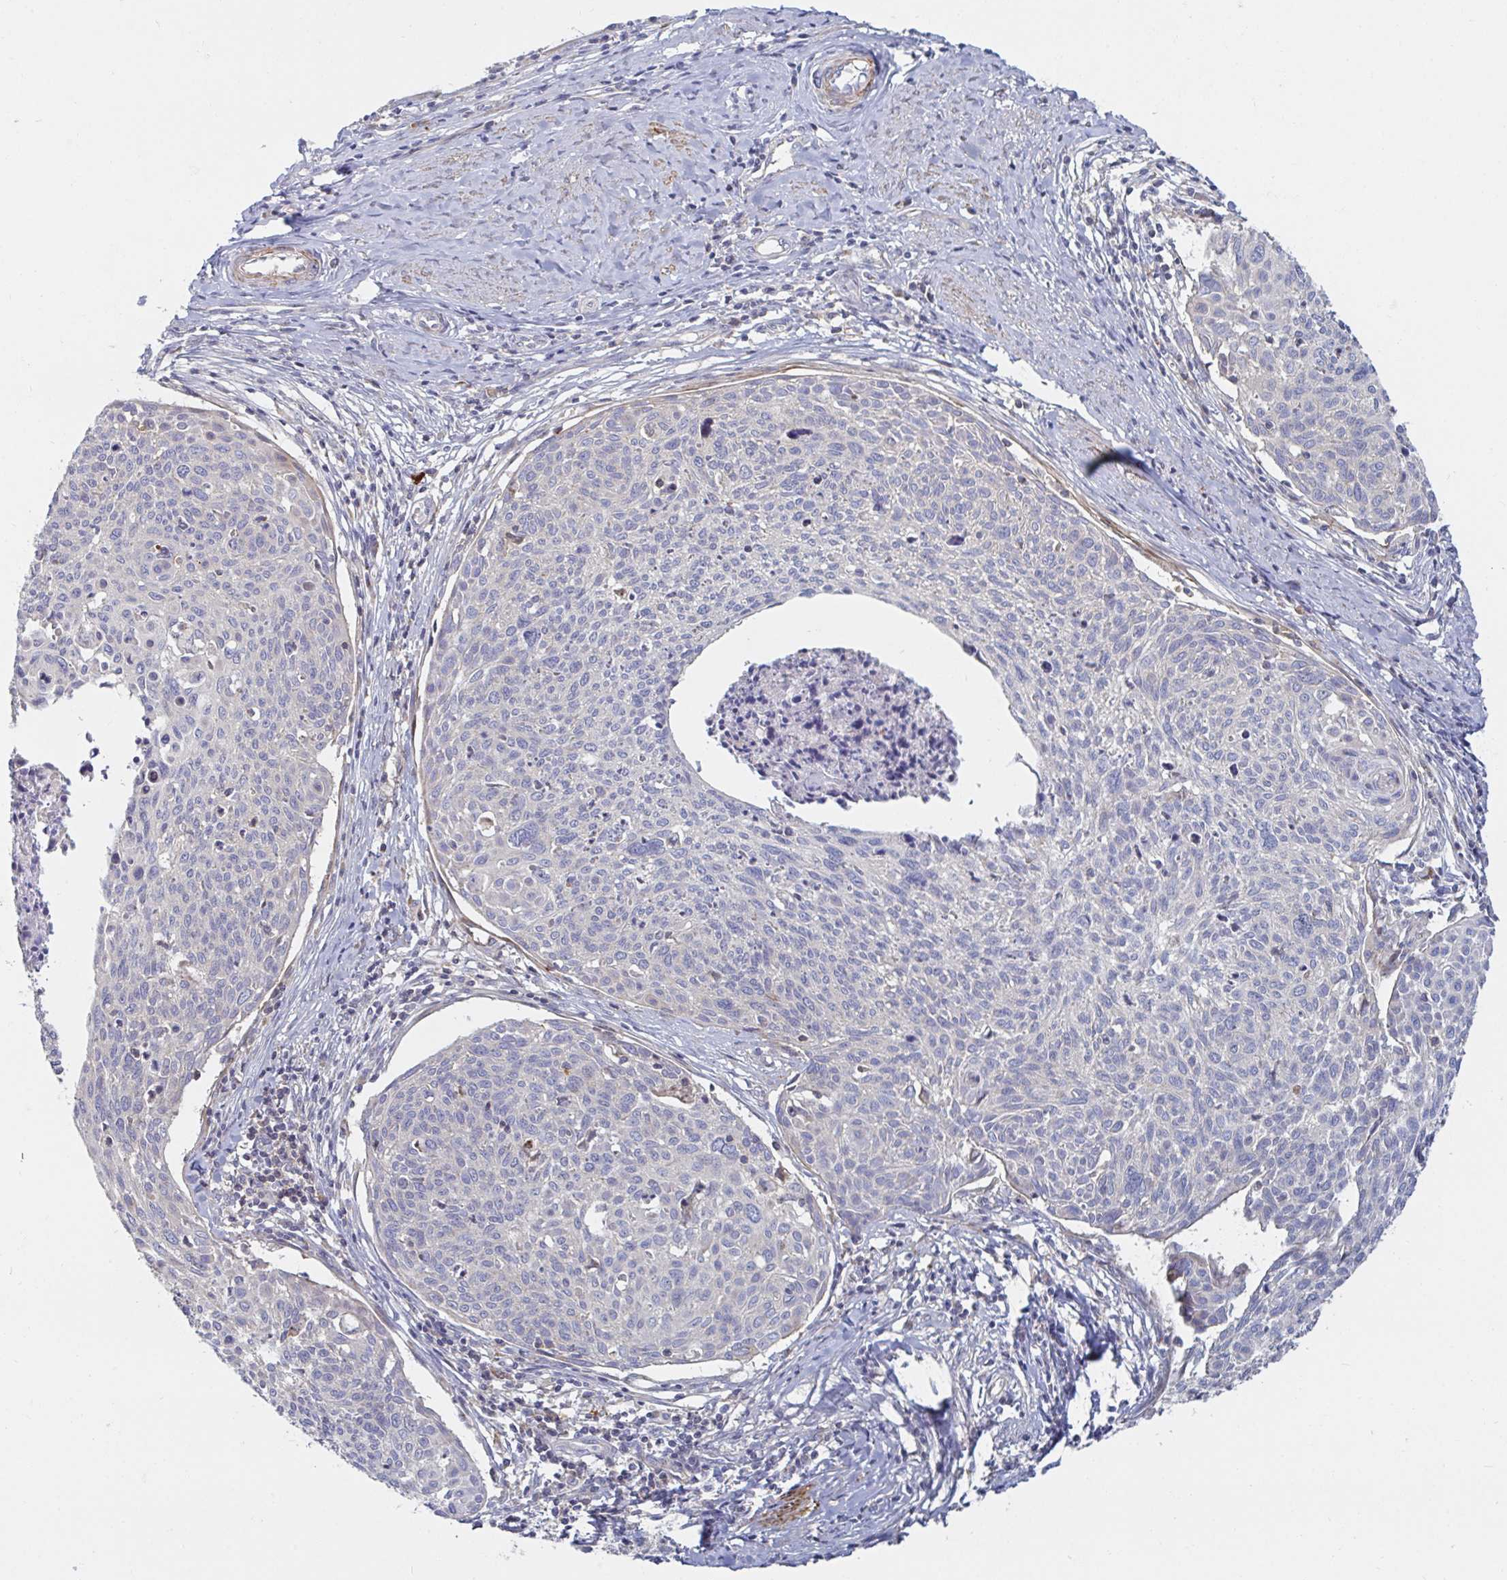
{"staining": {"intensity": "negative", "quantity": "none", "location": "none"}, "tissue": "cervical cancer", "cell_type": "Tumor cells", "image_type": "cancer", "snomed": [{"axis": "morphology", "description": "Squamous cell carcinoma, NOS"}, {"axis": "topography", "description": "Cervix"}], "caption": "Image shows no significant protein positivity in tumor cells of cervical squamous cell carcinoma.", "gene": "SSH2", "patient": {"sex": "female", "age": 49}}